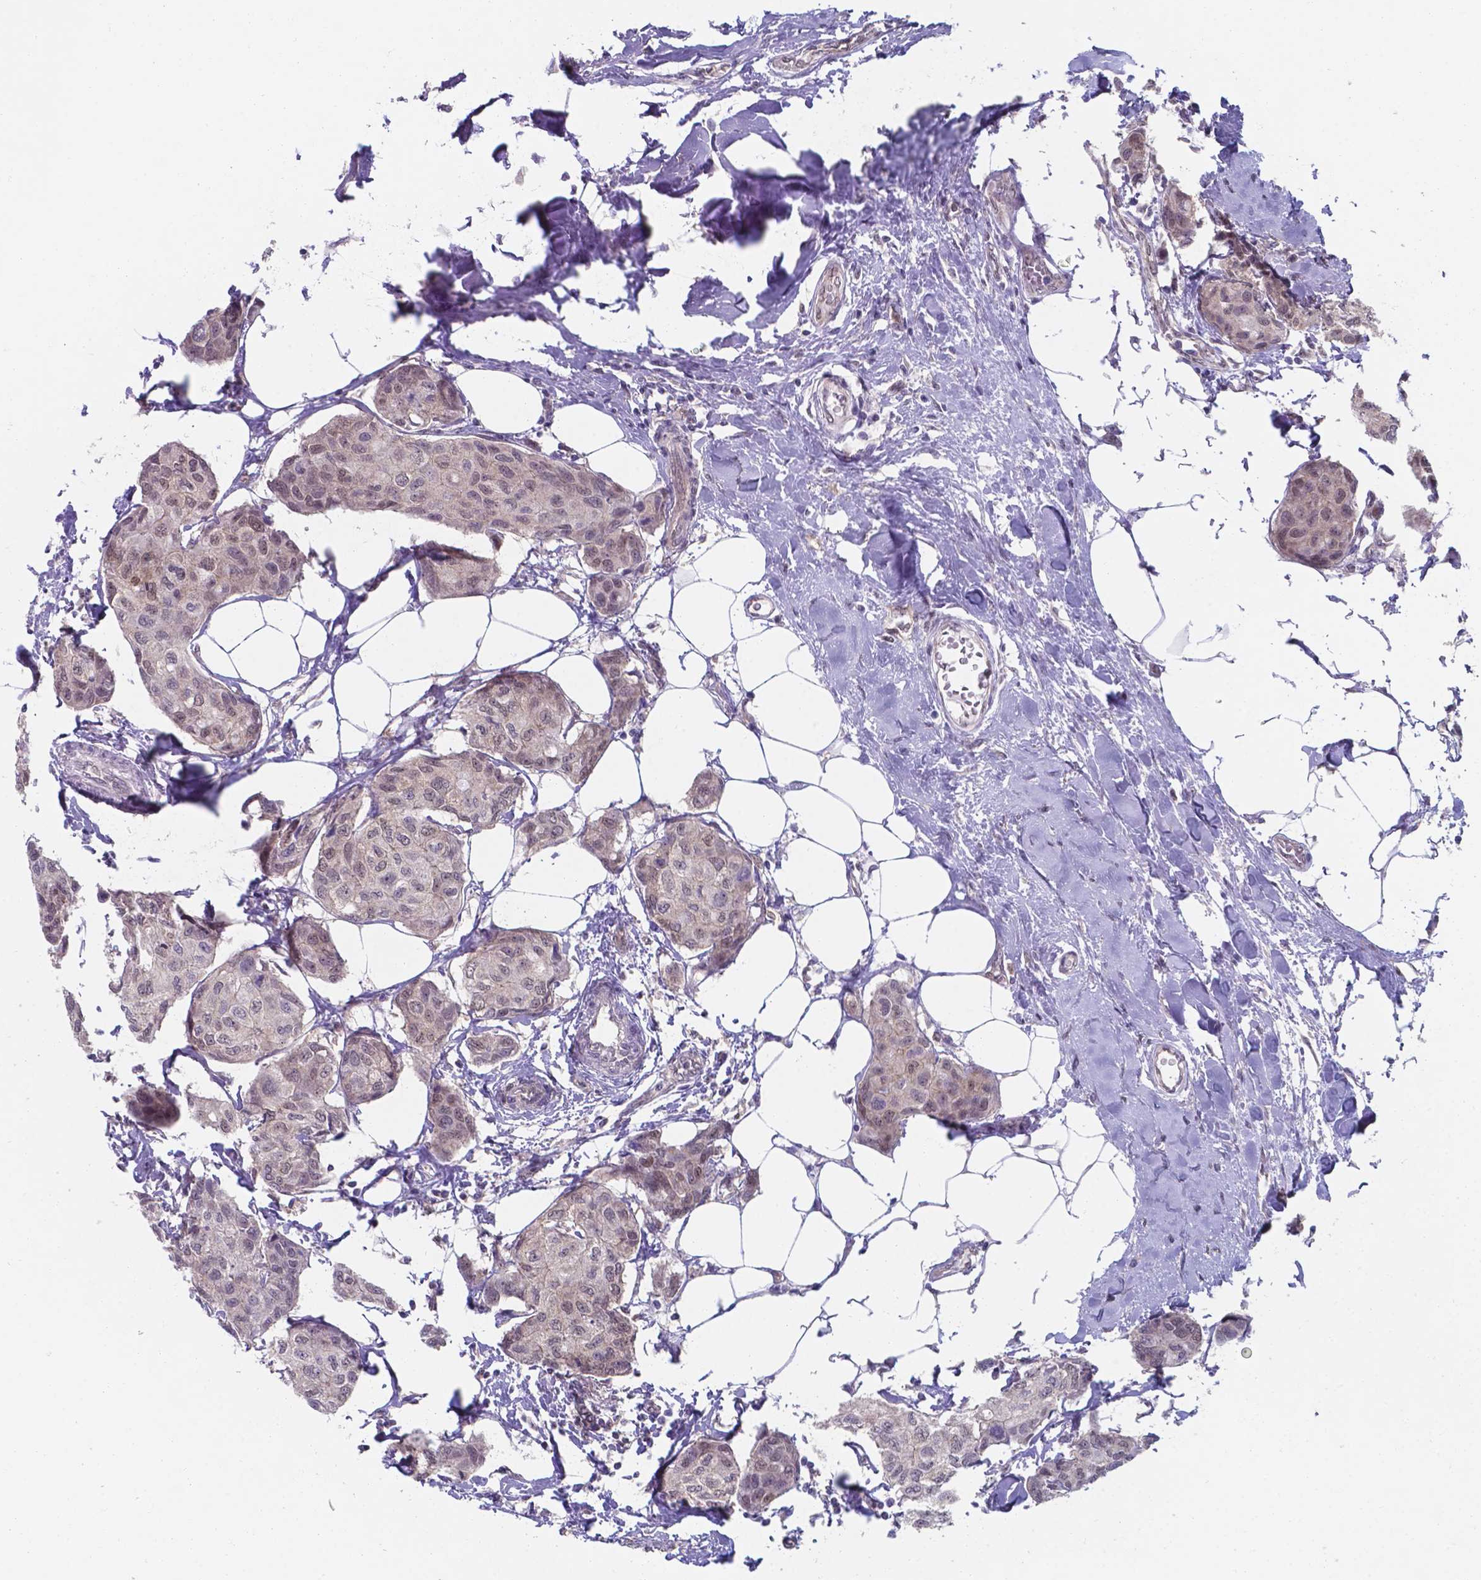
{"staining": {"intensity": "weak", "quantity": "25%-75%", "location": "nuclear"}, "tissue": "breast cancer", "cell_type": "Tumor cells", "image_type": "cancer", "snomed": [{"axis": "morphology", "description": "Duct carcinoma"}, {"axis": "topography", "description": "Breast"}], "caption": "Infiltrating ductal carcinoma (breast) tissue exhibits weak nuclear staining in approximately 25%-75% of tumor cells (DAB (3,3'-diaminobenzidine) IHC with brightfield microscopy, high magnification).", "gene": "UBE2E2", "patient": {"sex": "female", "age": 80}}